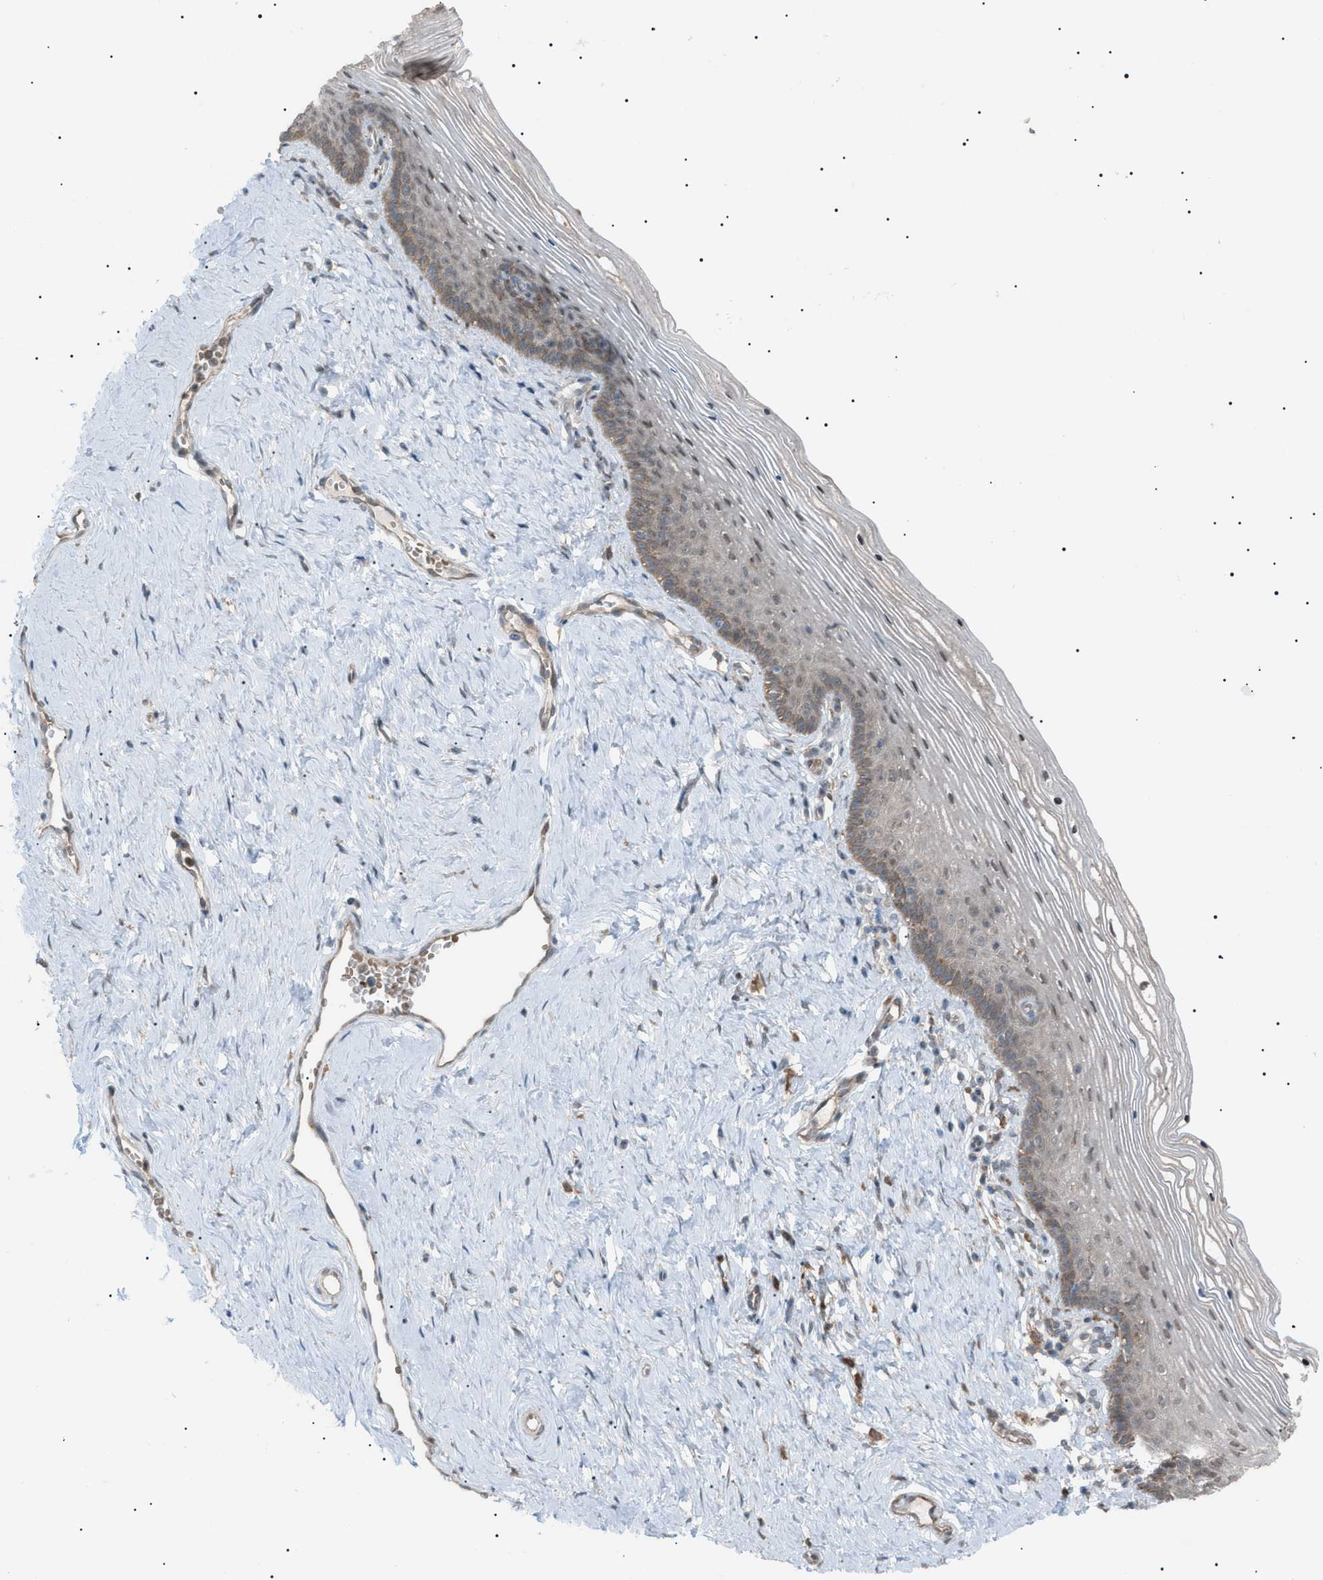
{"staining": {"intensity": "weak", "quantity": "25%-75%", "location": "cytoplasmic/membranous"}, "tissue": "vagina", "cell_type": "Squamous epithelial cells", "image_type": "normal", "snomed": [{"axis": "morphology", "description": "Normal tissue, NOS"}, {"axis": "topography", "description": "Vagina"}], "caption": "Approximately 25%-75% of squamous epithelial cells in normal human vagina show weak cytoplasmic/membranous protein staining as visualized by brown immunohistochemical staining.", "gene": "LPIN2", "patient": {"sex": "female", "age": 32}}